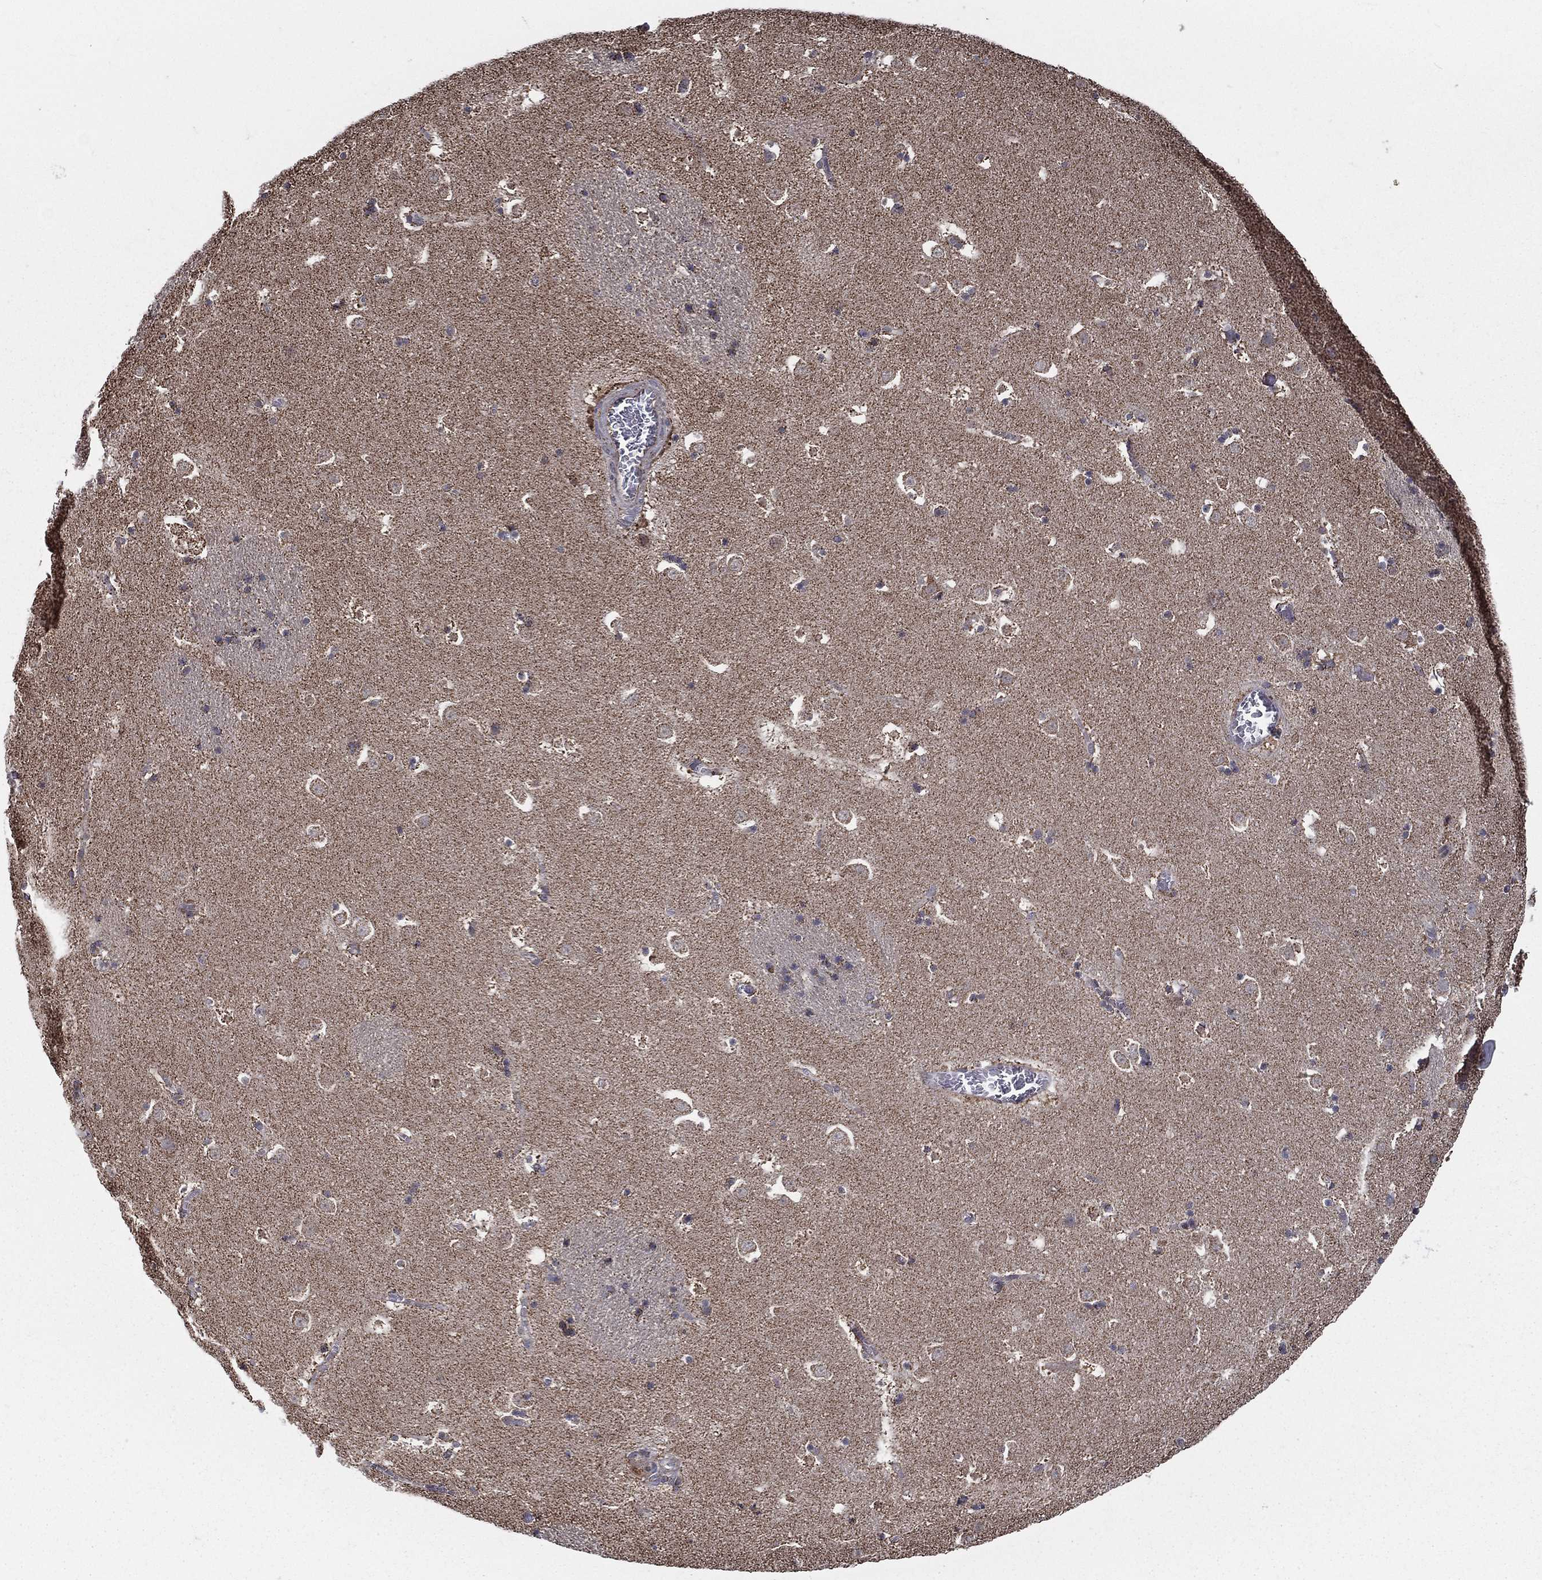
{"staining": {"intensity": "moderate", "quantity": "<25%", "location": "cytoplasmic/membranous"}, "tissue": "caudate", "cell_type": "Glial cells", "image_type": "normal", "snomed": [{"axis": "morphology", "description": "Normal tissue, NOS"}, {"axis": "topography", "description": "Lateral ventricle wall"}], "caption": "Immunohistochemistry (IHC) (DAB (3,3'-diaminobenzidine)) staining of unremarkable human caudate reveals moderate cytoplasmic/membranous protein staining in approximately <25% of glial cells. The staining is performed using DAB (3,3'-diaminobenzidine) brown chromogen to label protein expression. The nuclei are counter-stained blue using hematoxylin.", "gene": "ENSG00000288684", "patient": {"sex": "female", "age": 42}}